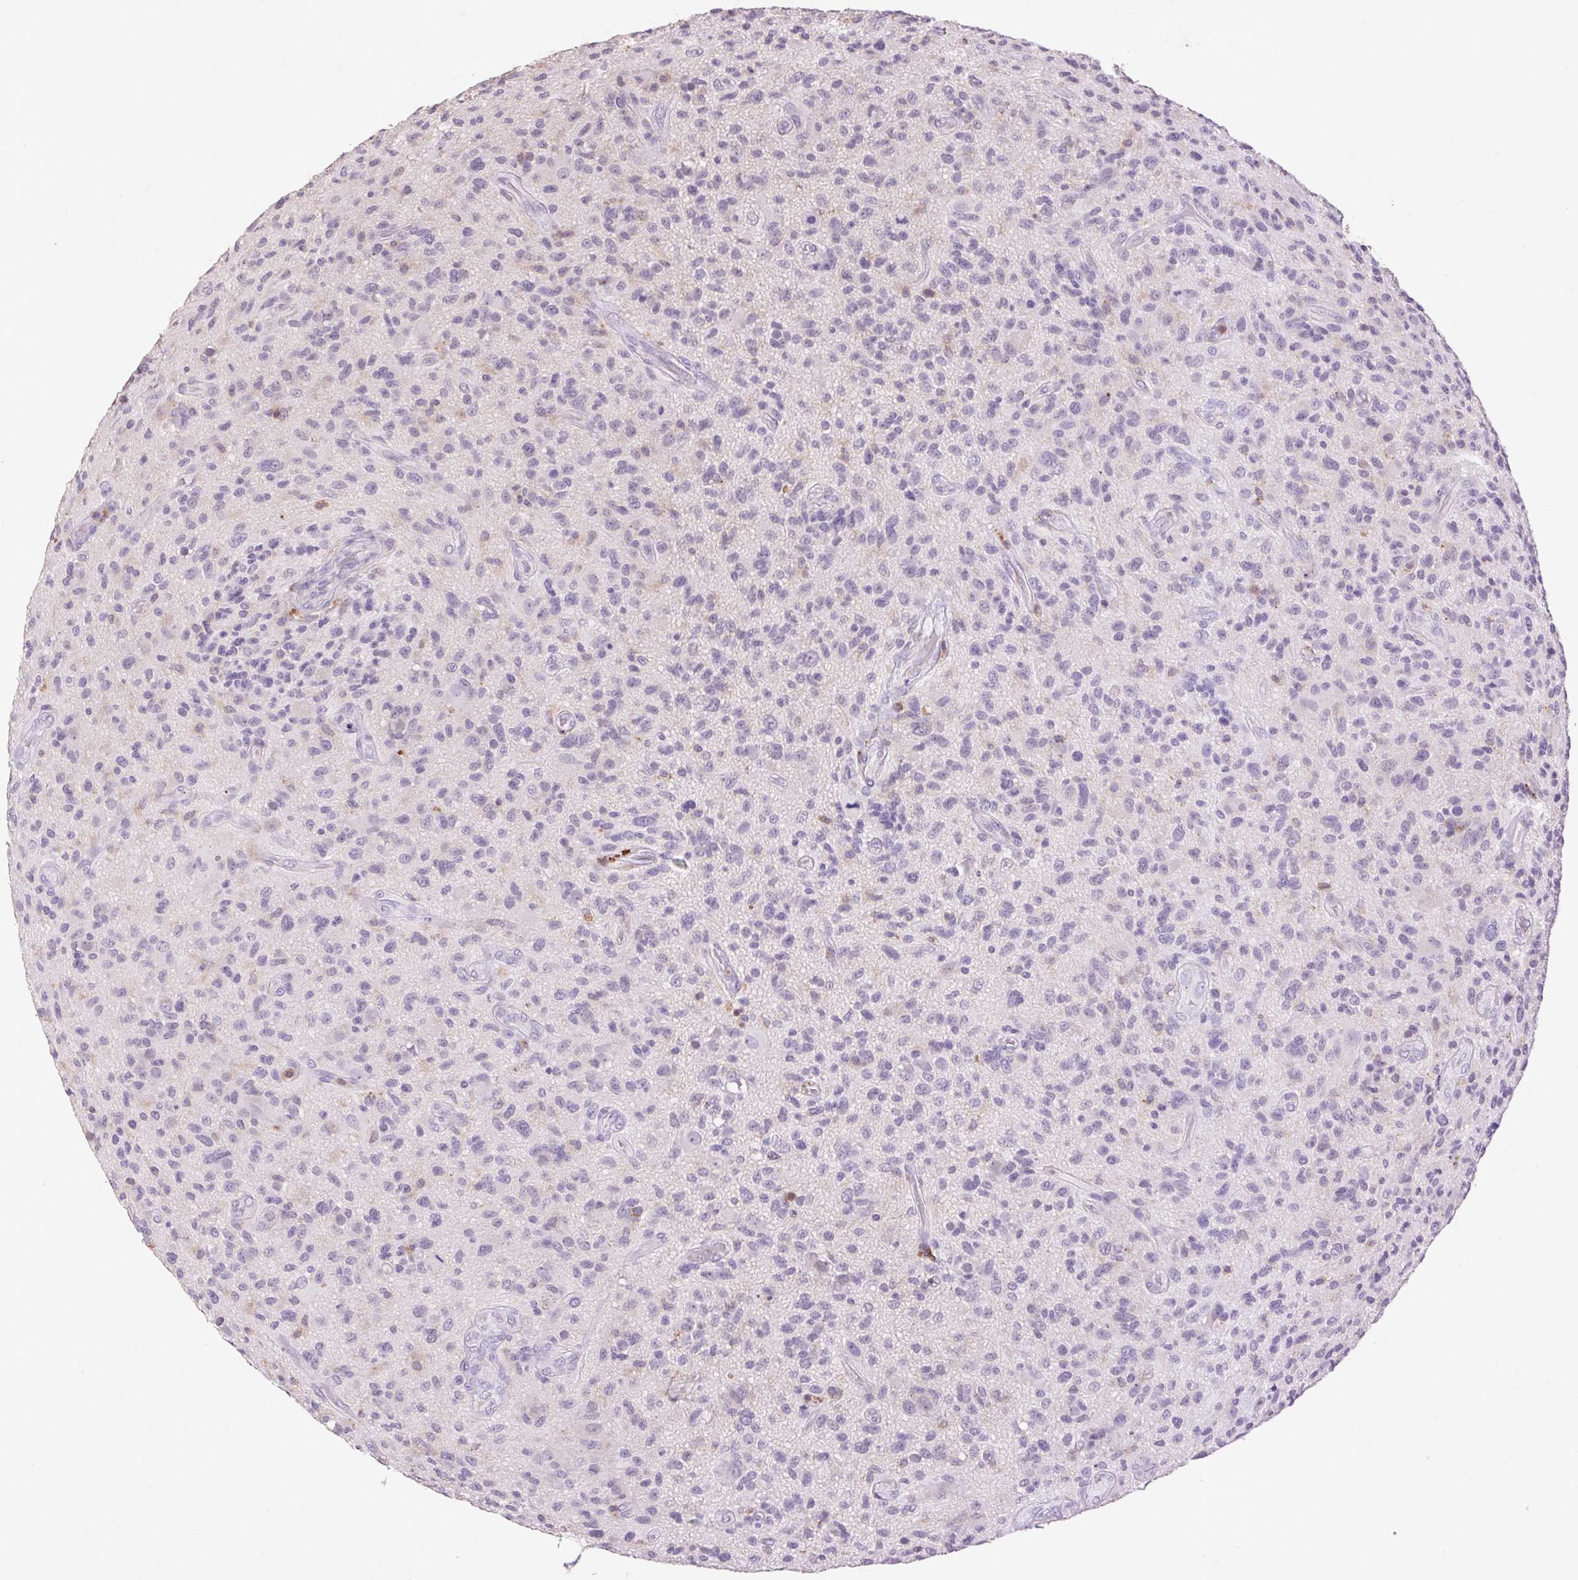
{"staining": {"intensity": "negative", "quantity": "none", "location": "none"}, "tissue": "glioma", "cell_type": "Tumor cells", "image_type": "cancer", "snomed": [{"axis": "morphology", "description": "Glioma, malignant, High grade"}, {"axis": "topography", "description": "Brain"}], "caption": "The immunohistochemistry photomicrograph has no significant positivity in tumor cells of malignant glioma (high-grade) tissue.", "gene": "FNDC7", "patient": {"sex": "male", "age": 47}}